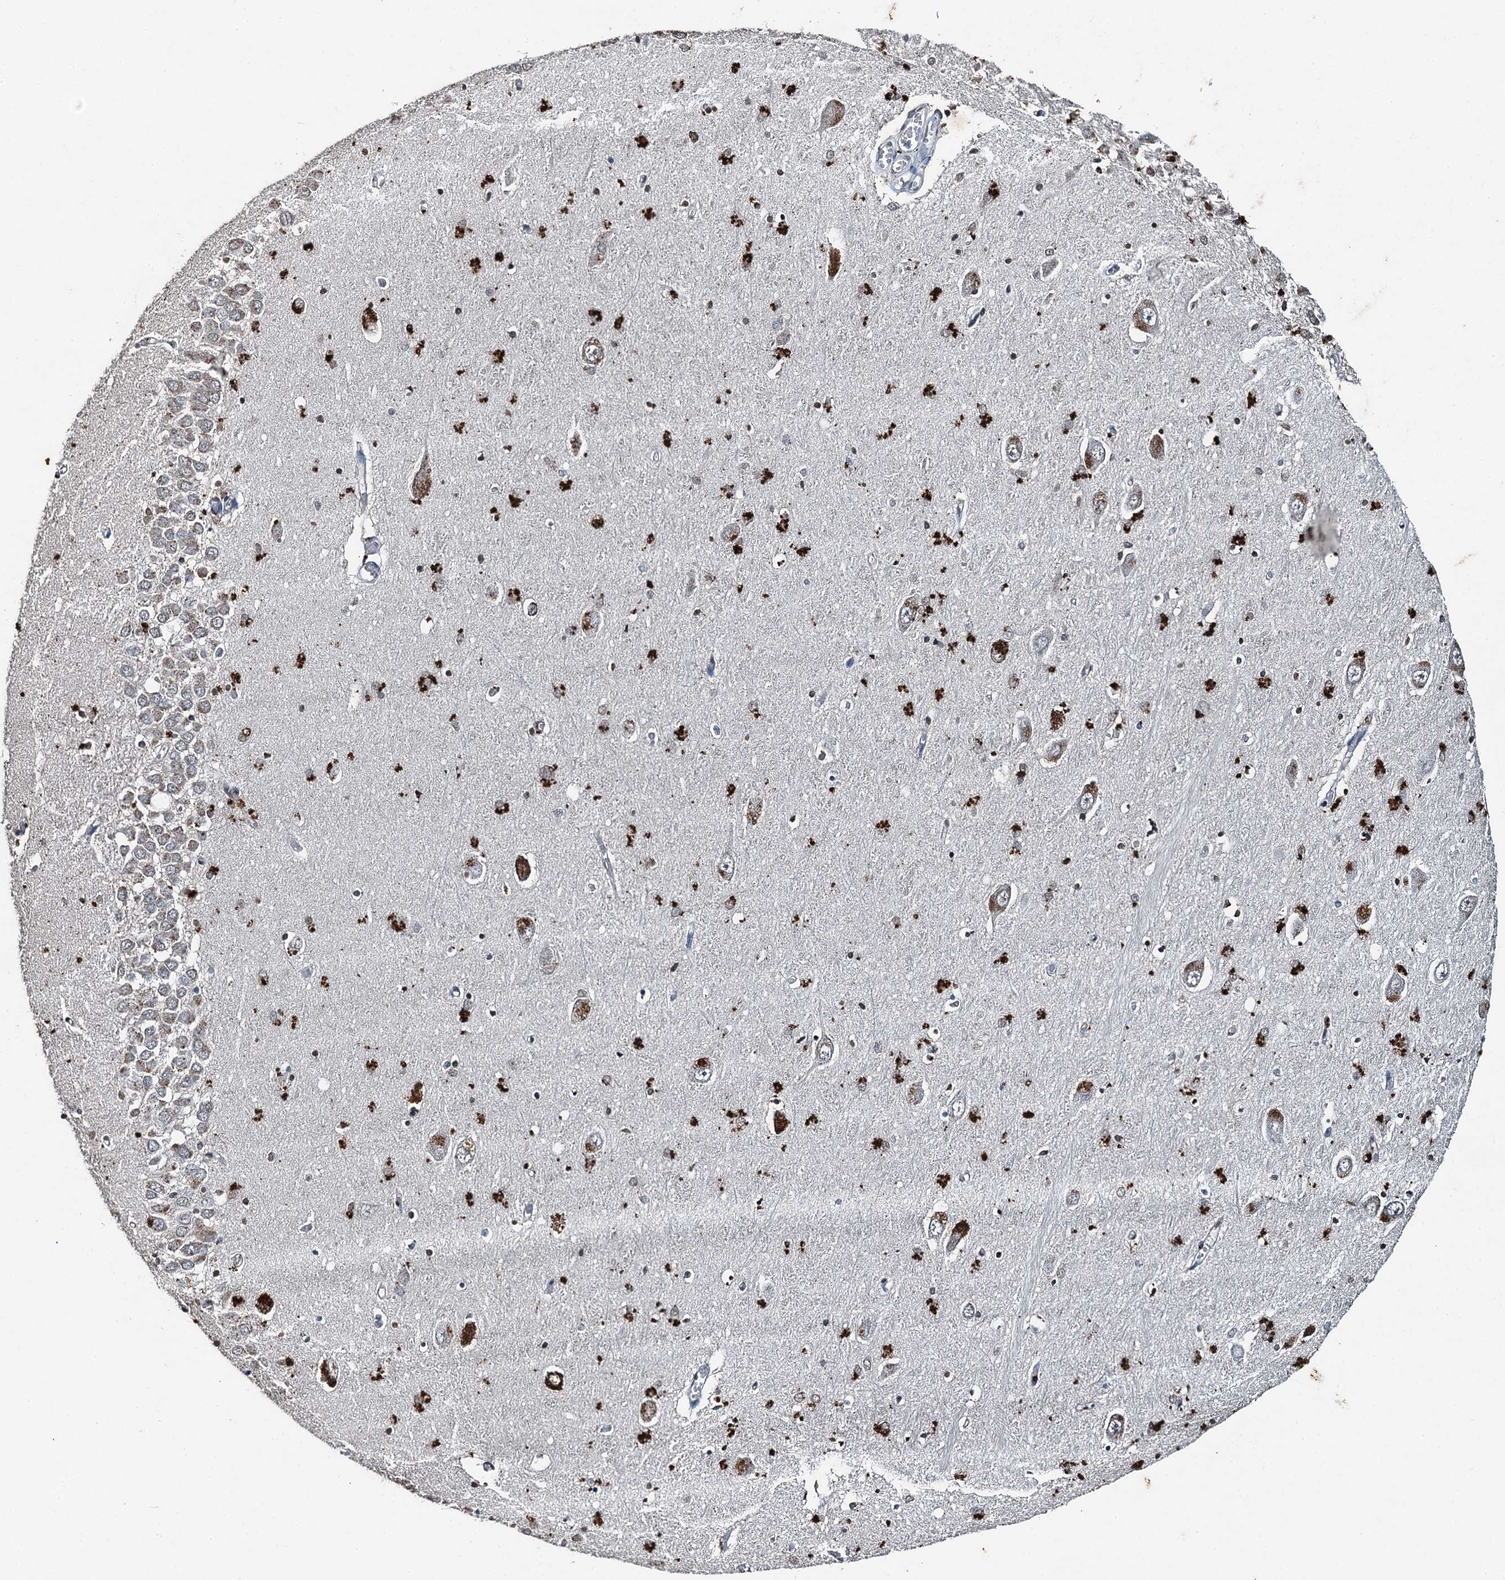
{"staining": {"intensity": "strong", "quantity": "<25%", "location": "cytoplasmic/membranous"}, "tissue": "hippocampus", "cell_type": "Glial cells", "image_type": "normal", "snomed": [{"axis": "morphology", "description": "Normal tissue, NOS"}, {"axis": "topography", "description": "Hippocampus"}], "caption": "This photomicrograph shows unremarkable hippocampus stained with immunohistochemistry to label a protein in brown. The cytoplasmic/membranous of glial cells show strong positivity for the protein. Nuclei are counter-stained blue.", "gene": "TCTN1", "patient": {"sex": "male", "age": 70}}